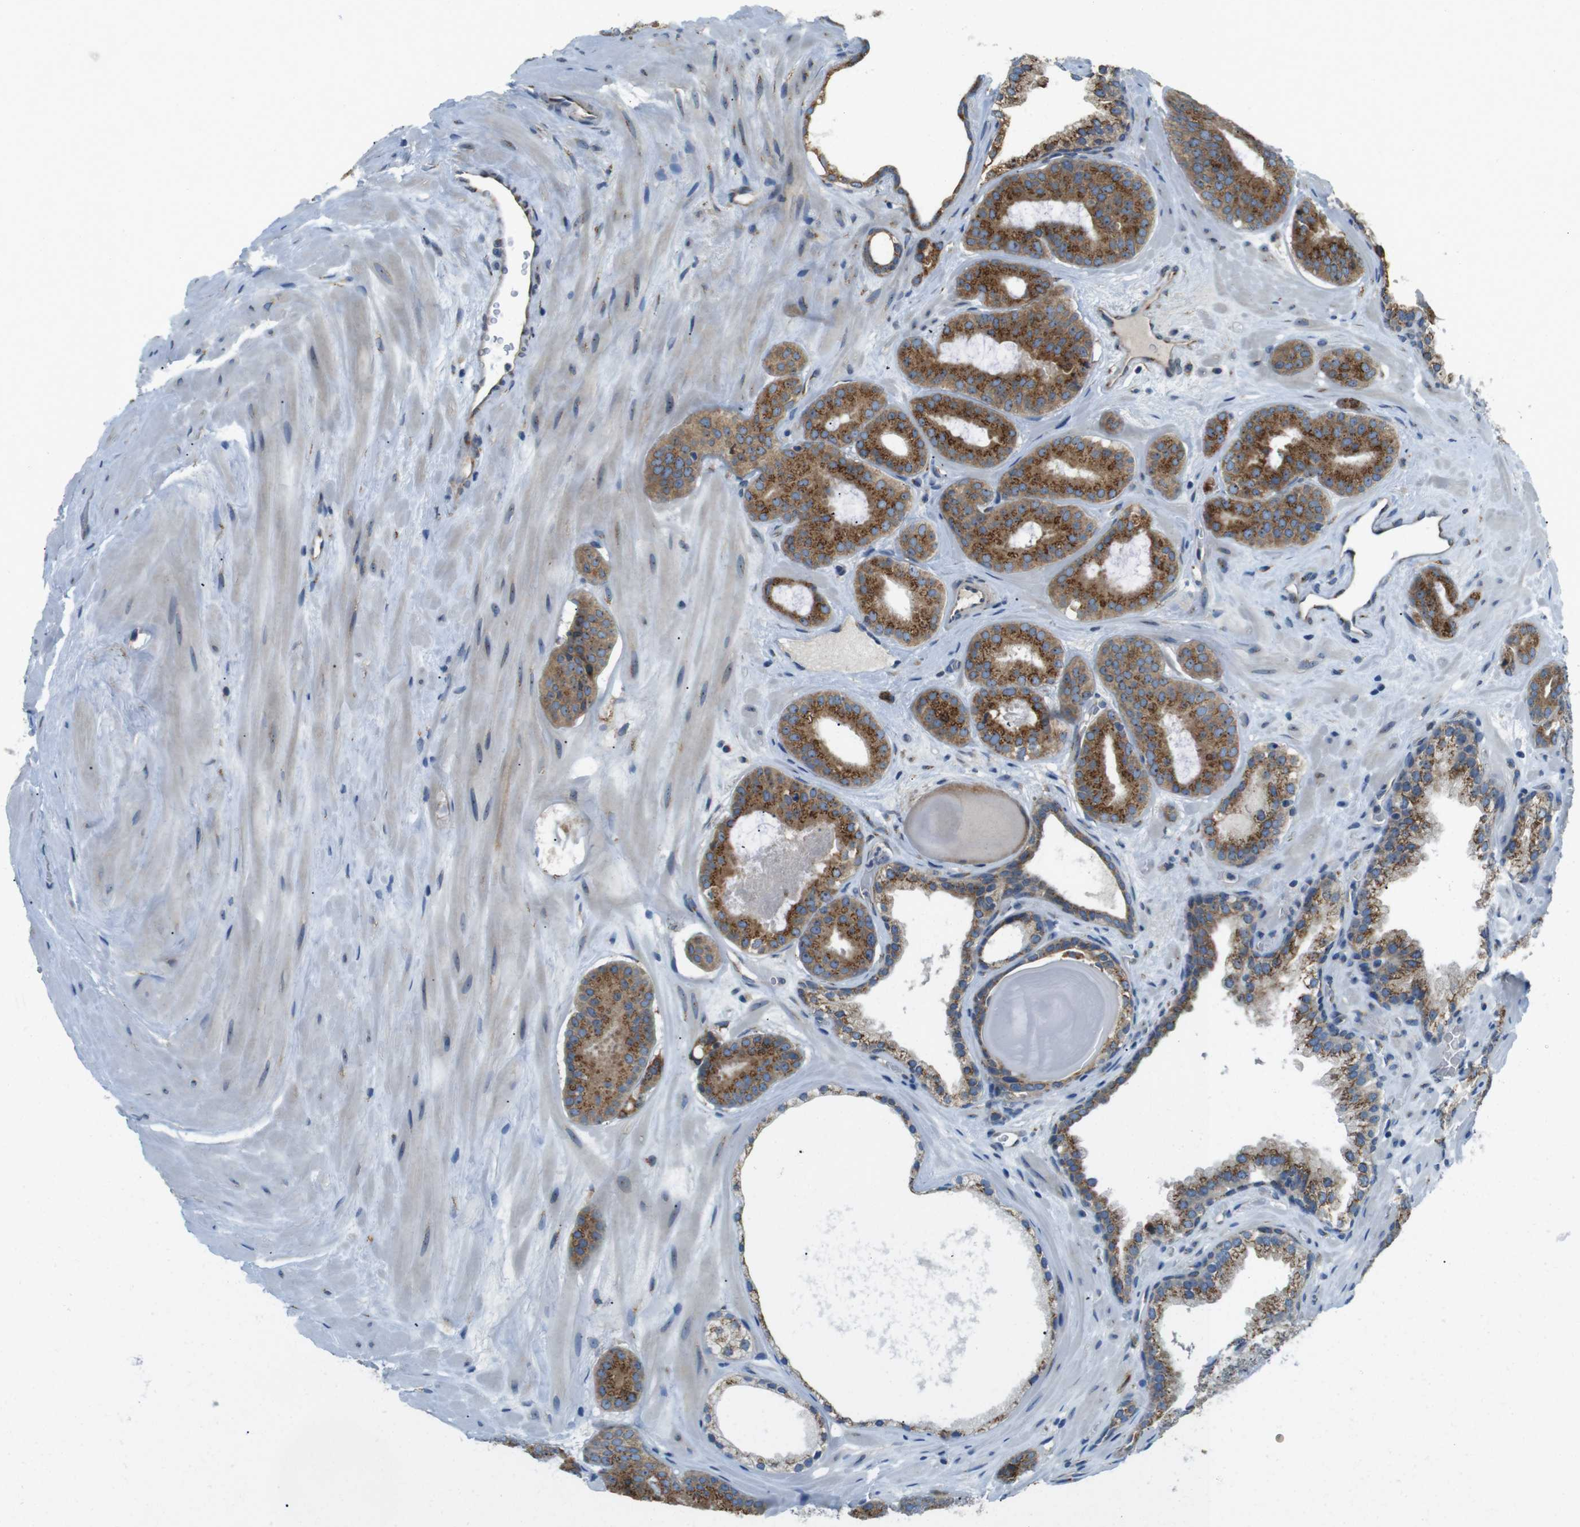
{"staining": {"intensity": "strong", "quantity": ">75%", "location": "cytoplasmic/membranous"}, "tissue": "prostate cancer", "cell_type": "Tumor cells", "image_type": "cancer", "snomed": [{"axis": "morphology", "description": "Adenocarcinoma, High grade"}, {"axis": "topography", "description": "Prostate"}], "caption": "High-power microscopy captured an immunohistochemistry photomicrograph of prostate cancer (adenocarcinoma (high-grade)), revealing strong cytoplasmic/membranous expression in approximately >75% of tumor cells.", "gene": "TMEM143", "patient": {"sex": "male", "age": 60}}